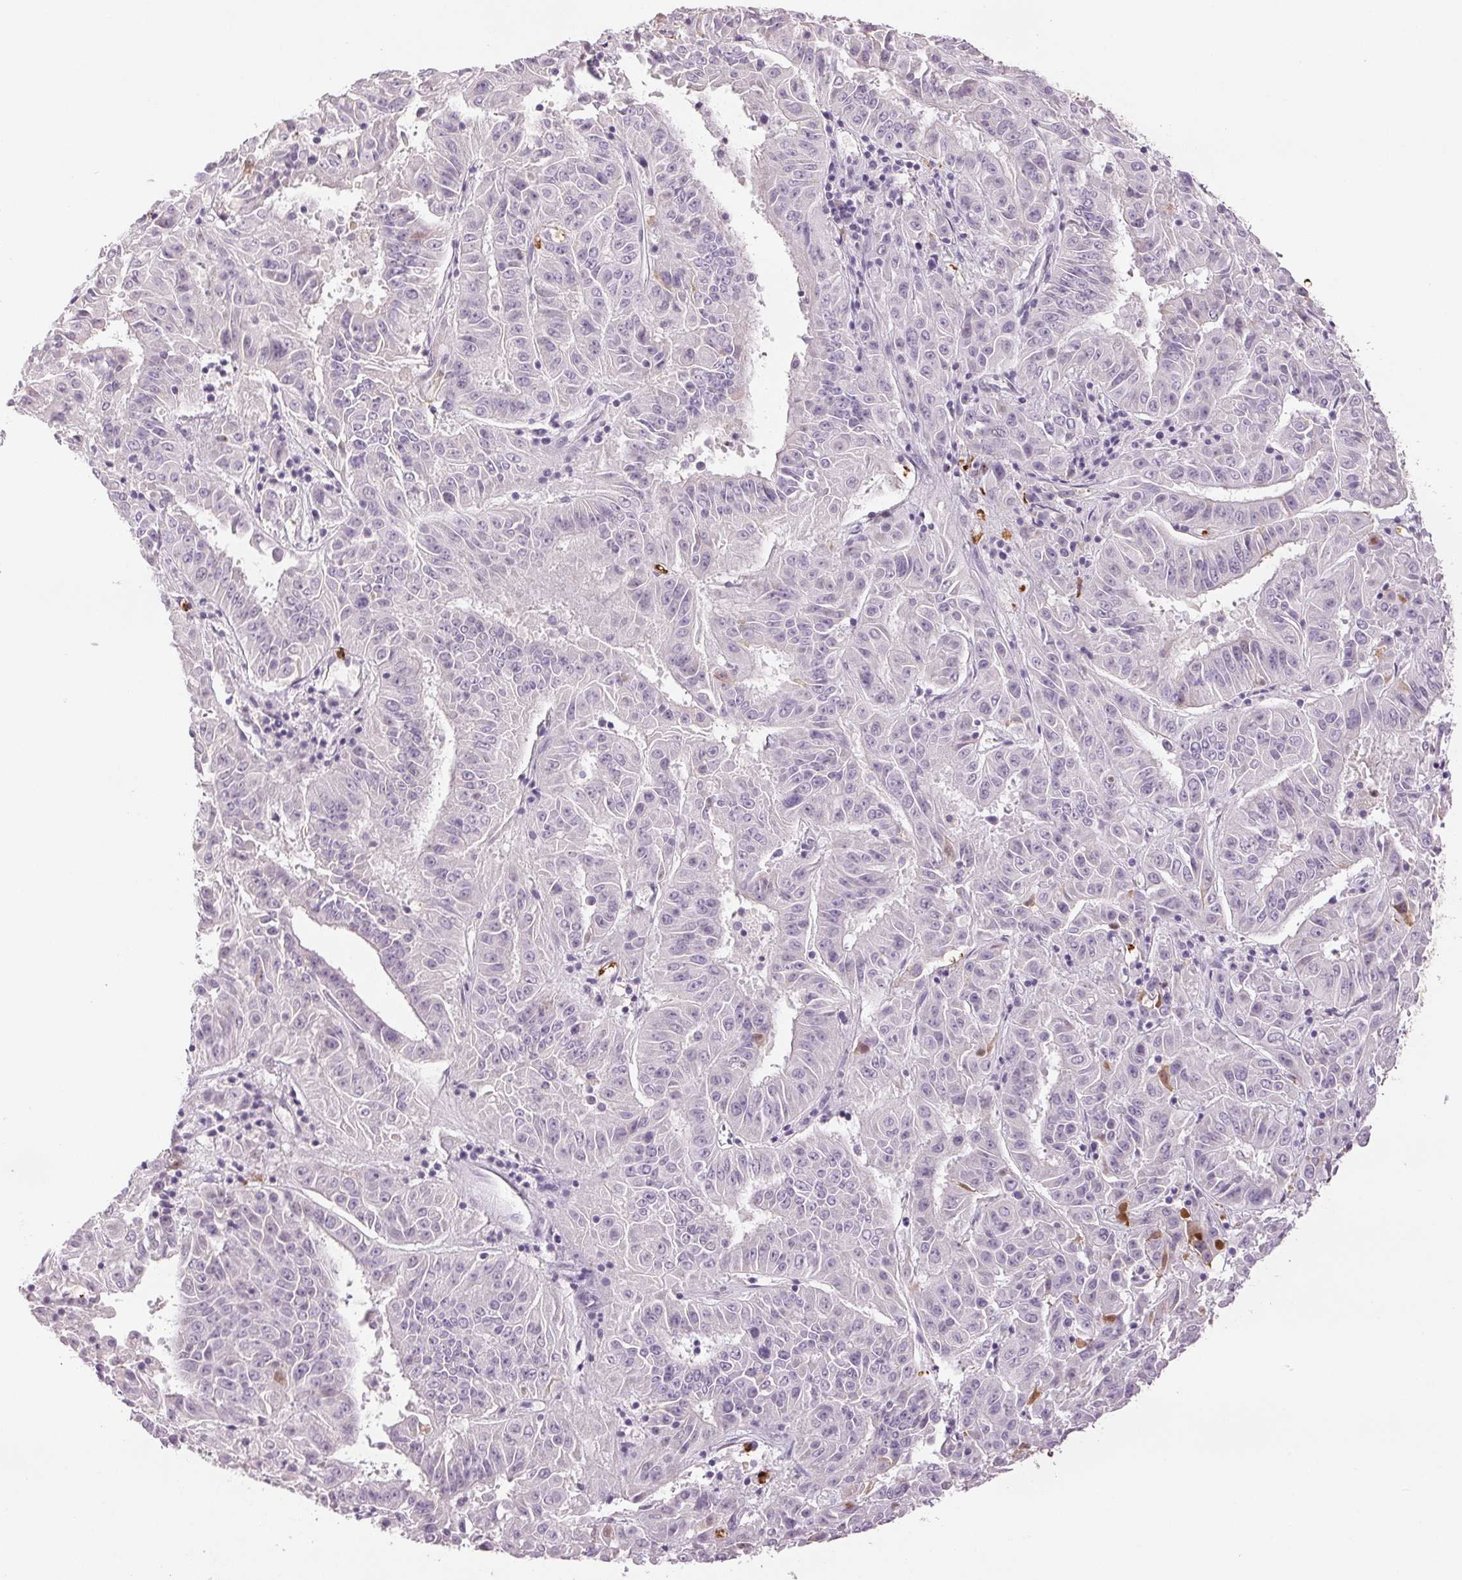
{"staining": {"intensity": "negative", "quantity": "none", "location": "none"}, "tissue": "pancreatic cancer", "cell_type": "Tumor cells", "image_type": "cancer", "snomed": [{"axis": "morphology", "description": "Adenocarcinoma, NOS"}, {"axis": "topography", "description": "Pancreas"}], "caption": "DAB (3,3'-diaminobenzidine) immunohistochemical staining of human pancreatic adenocarcinoma displays no significant expression in tumor cells.", "gene": "LTF", "patient": {"sex": "male", "age": 63}}